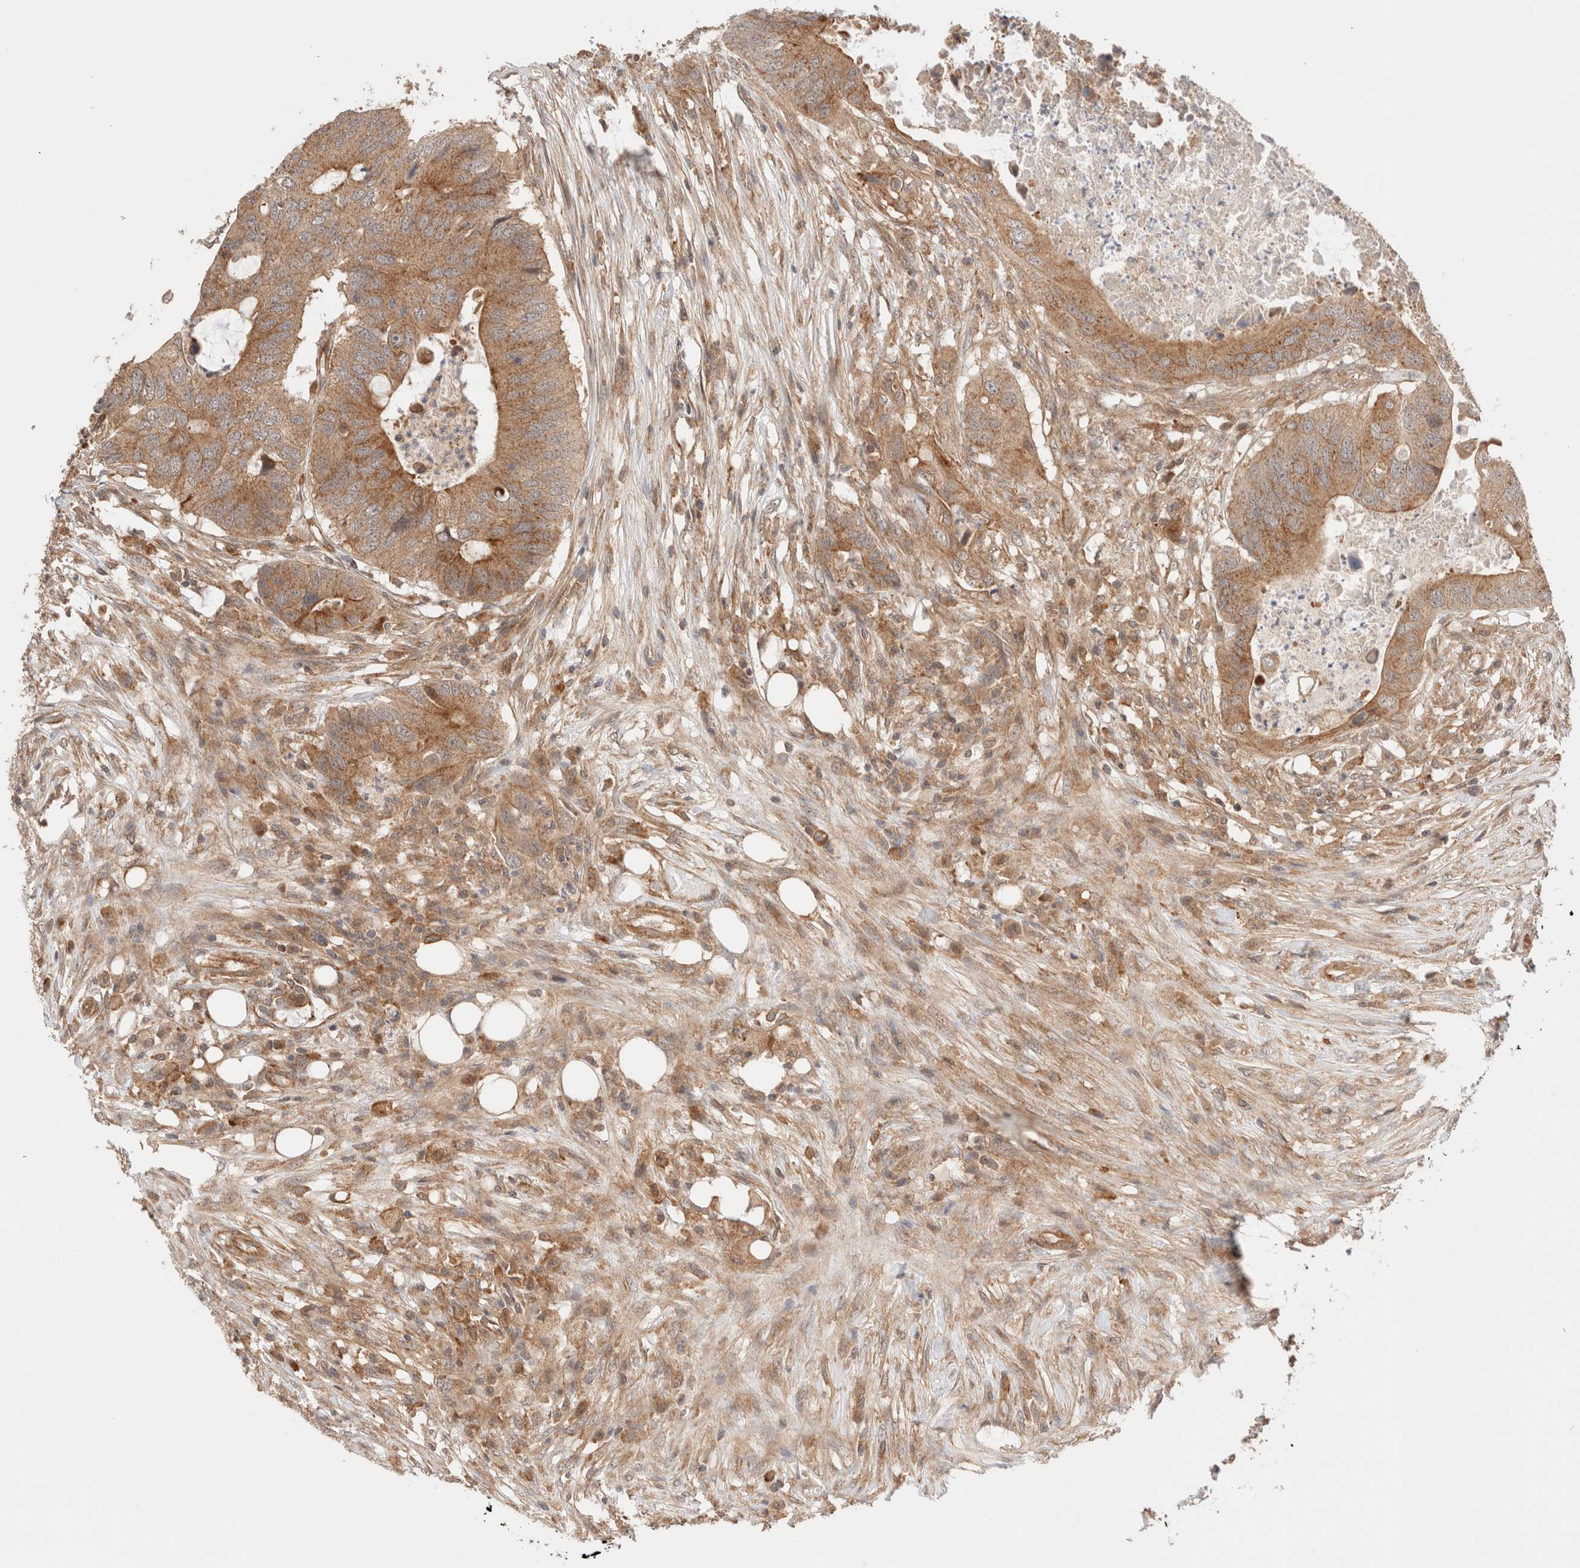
{"staining": {"intensity": "moderate", "quantity": ">75%", "location": "cytoplasmic/membranous"}, "tissue": "colorectal cancer", "cell_type": "Tumor cells", "image_type": "cancer", "snomed": [{"axis": "morphology", "description": "Adenocarcinoma, NOS"}, {"axis": "topography", "description": "Colon"}], "caption": "Moderate cytoplasmic/membranous expression for a protein is appreciated in about >75% of tumor cells of colorectal adenocarcinoma using immunohistochemistry.", "gene": "SIKE1", "patient": {"sex": "male", "age": 71}}